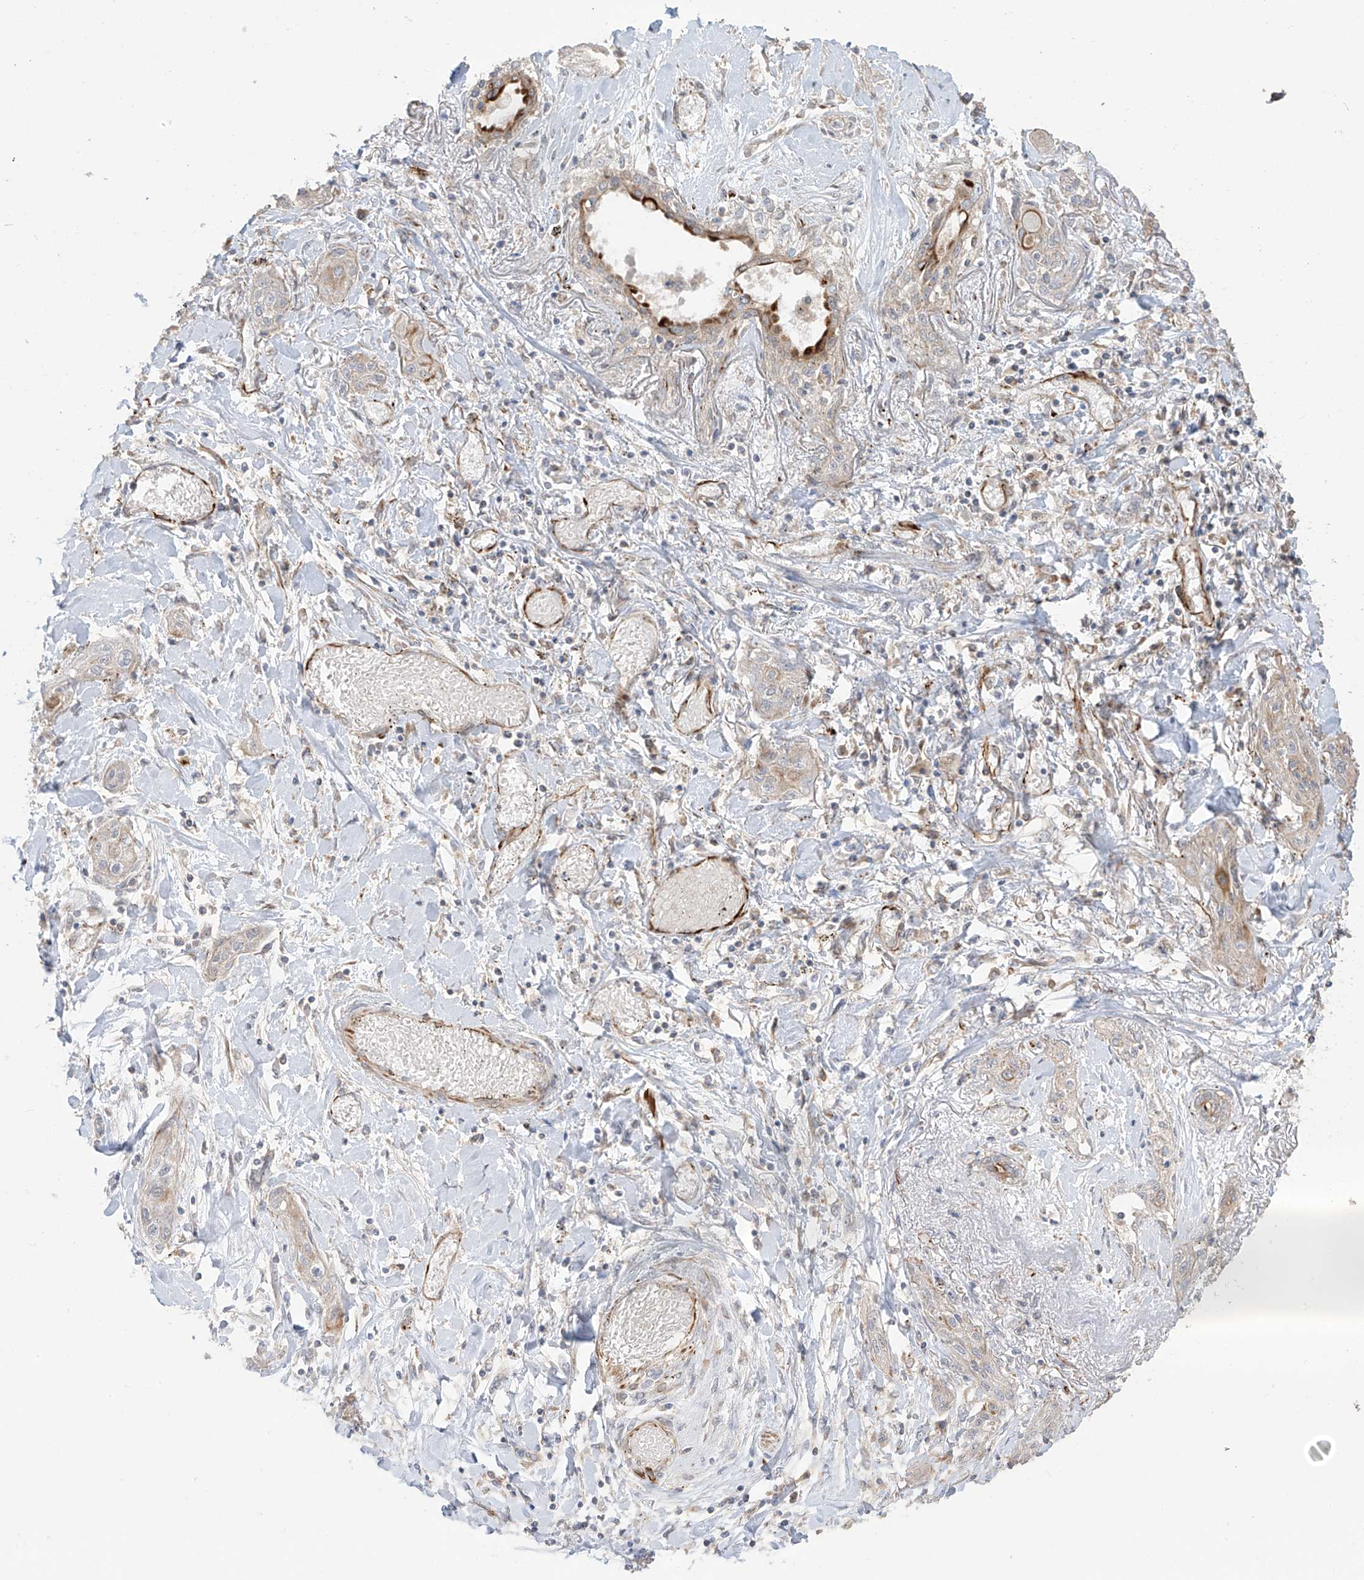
{"staining": {"intensity": "moderate", "quantity": "<25%", "location": "cytoplasmic/membranous"}, "tissue": "lung cancer", "cell_type": "Tumor cells", "image_type": "cancer", "snomed": [{"axis": "morphology", "description": "Squamous cell carcinoma, NOS"}, {"axis": "topography", "description": "Lung"}], "caption": "Immunohistochemistry (IHC) of lung cancer reveals low levels of moderate cytoplasmic/membranous positivity in approximately <25% of tumor cells. (IHC, brightfield microscopy, high magnification).", "gene": "DCDC2", "patient": {"sex": "female", "age": 47}}